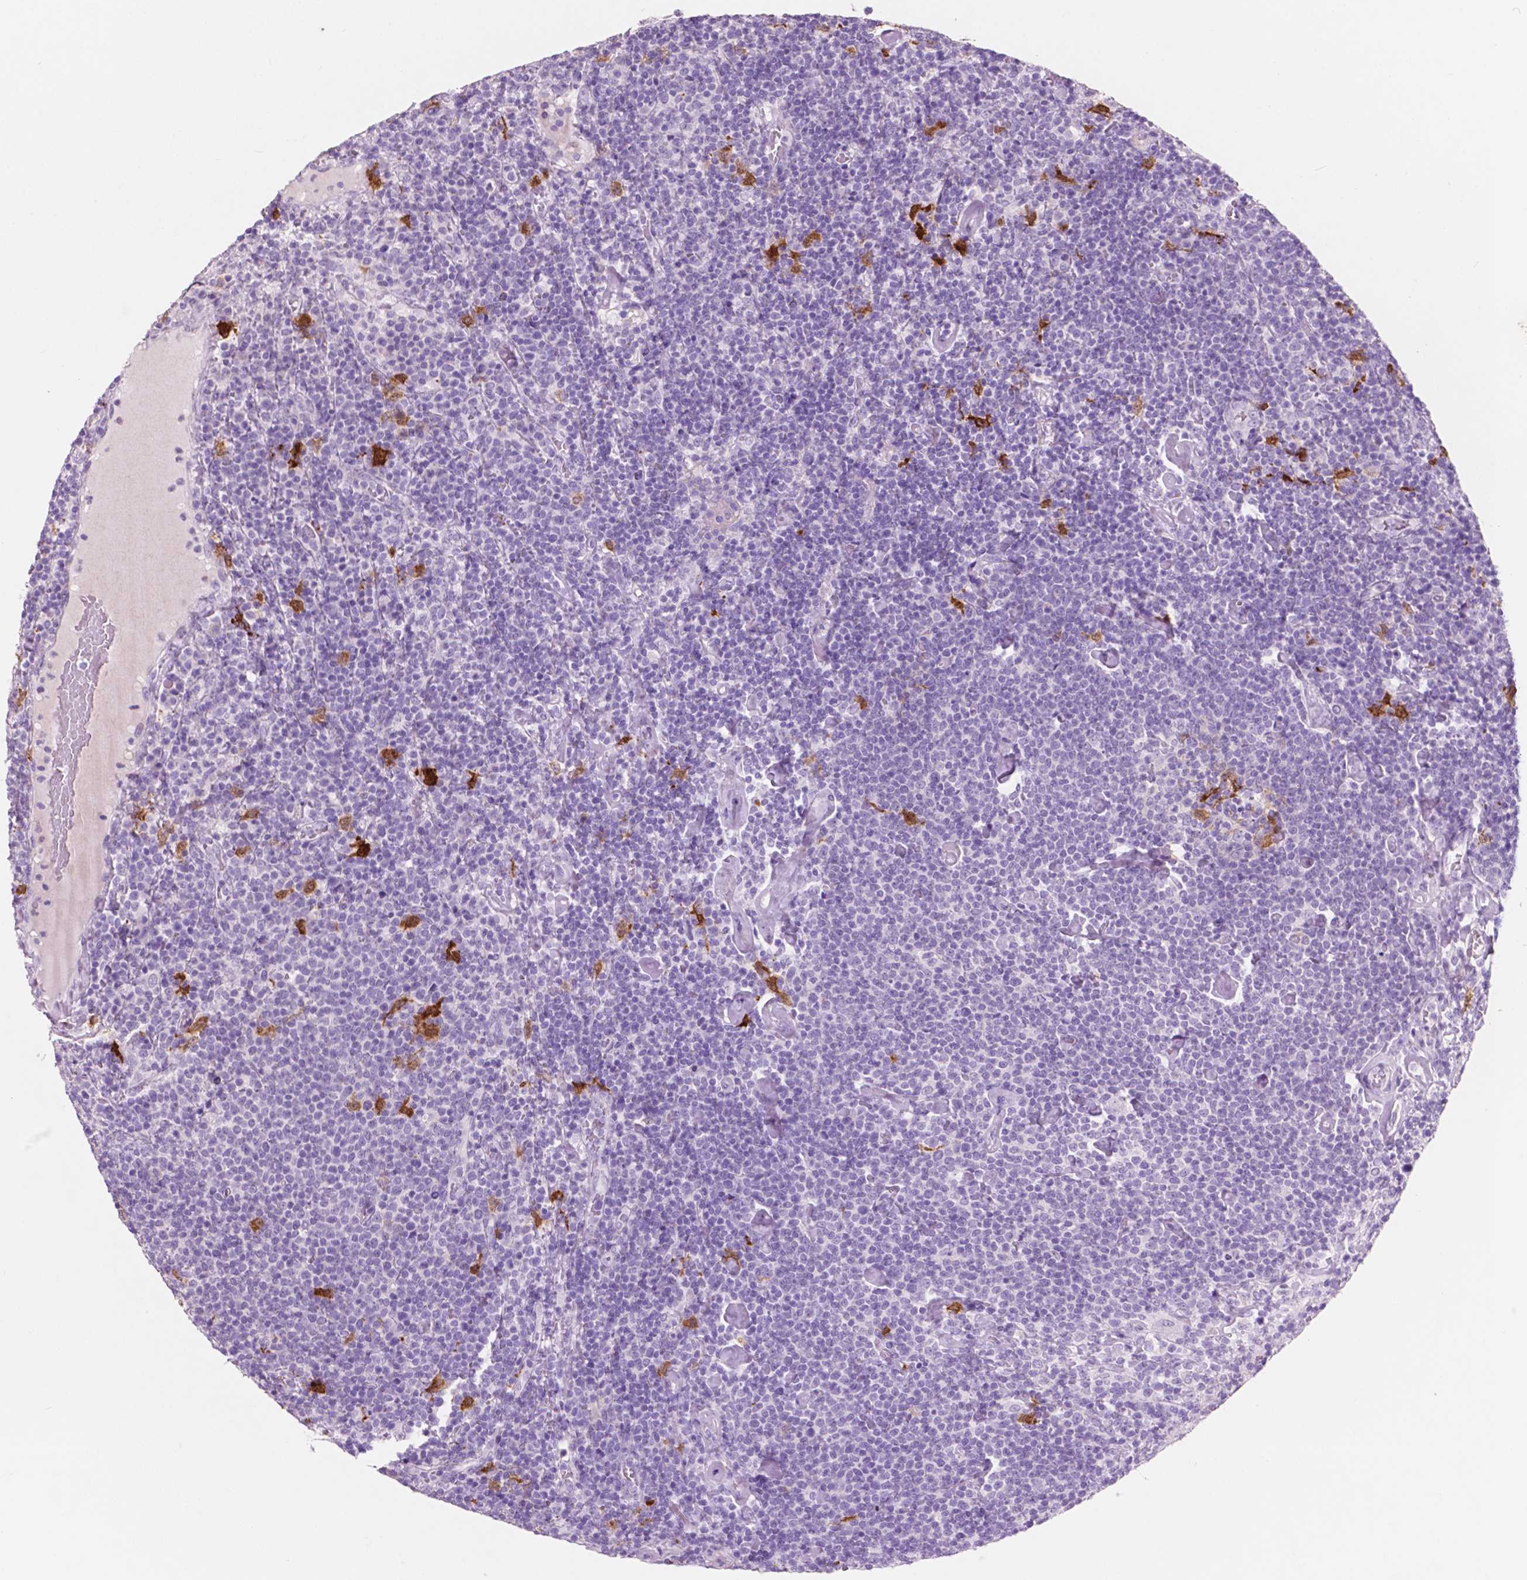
{"staining": {"intensity": "negative", "quantity": "none", "location": "none"}, "tissue": "lymphoma", "cell_type": "Tumor cells", "image_type": "cancer", "snomed": [{"axis": "morphology", "description": "Malignant lymphoma, non-Hodgkin's type, High grade"}, {"axis": "topography", "description": "Lymph node"}], "caption": "Tumor cells are negative for brown protein staining in high-grade malignant lymphoma, non-Hodgkin's type. (Stains: DAB (3,3'-diaminobenzidine) immunohistochemistry with hematoxylin counter stain, Microscopy: brightfield microscopy at high magnification).", "gene": "IDO1", "patient": {"sex": "male", "age": 61}}